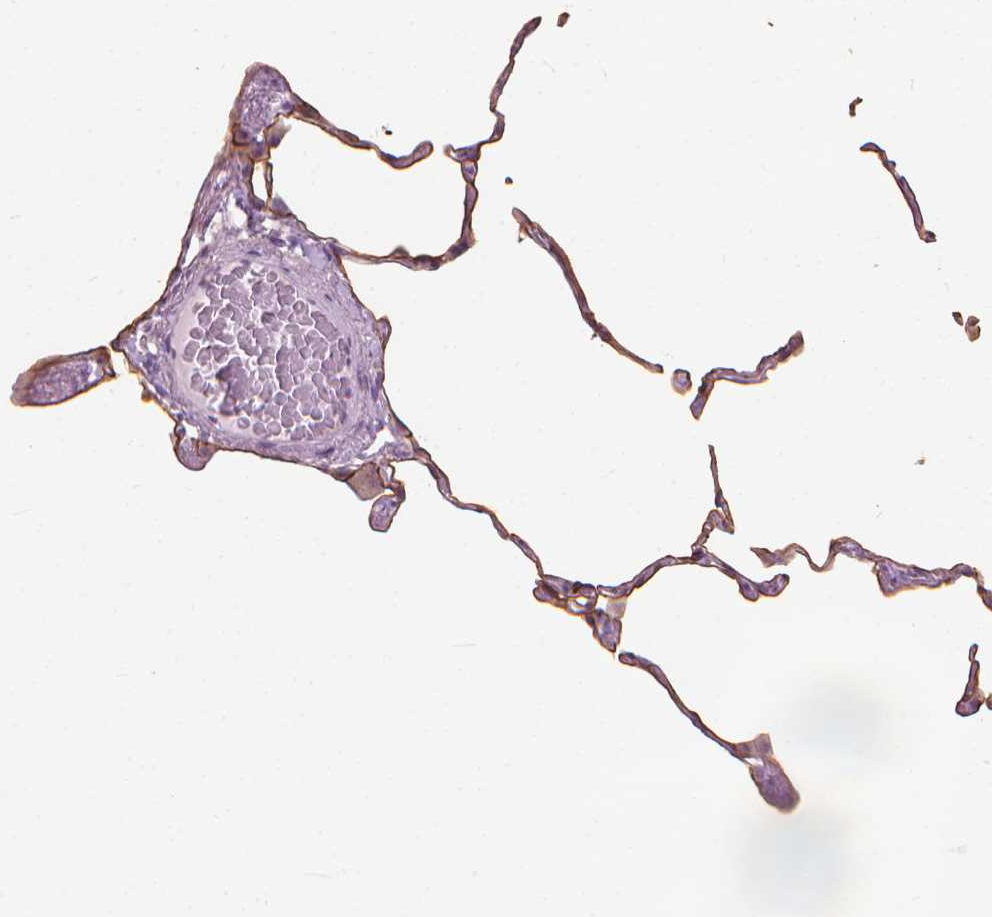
{"staining": {"intensity": "strong", "quantity": "25%-75%", "location": "cytoplasmic/membranous"}, "tissue": "lung", "cell_type": "Alveolar cells", "image_type": "normal", "snomed": [{"axis": "morphology", "description": "Normal tissue, NOS"}, {"axis": "topography", "description": "Lung"}], "caption": "Immunohistochemical staining of benign lung exhibits high levels of strong cytoplasmic/membranous positivity in approximately 25%-75% of alveolar cells. (DAB (3,3'-diaminobenzidine) = brown stain, brightfield microscopy at high magnification).", "gene": "GPRC5A", "patient": {"sex": "female", "age": 57}}